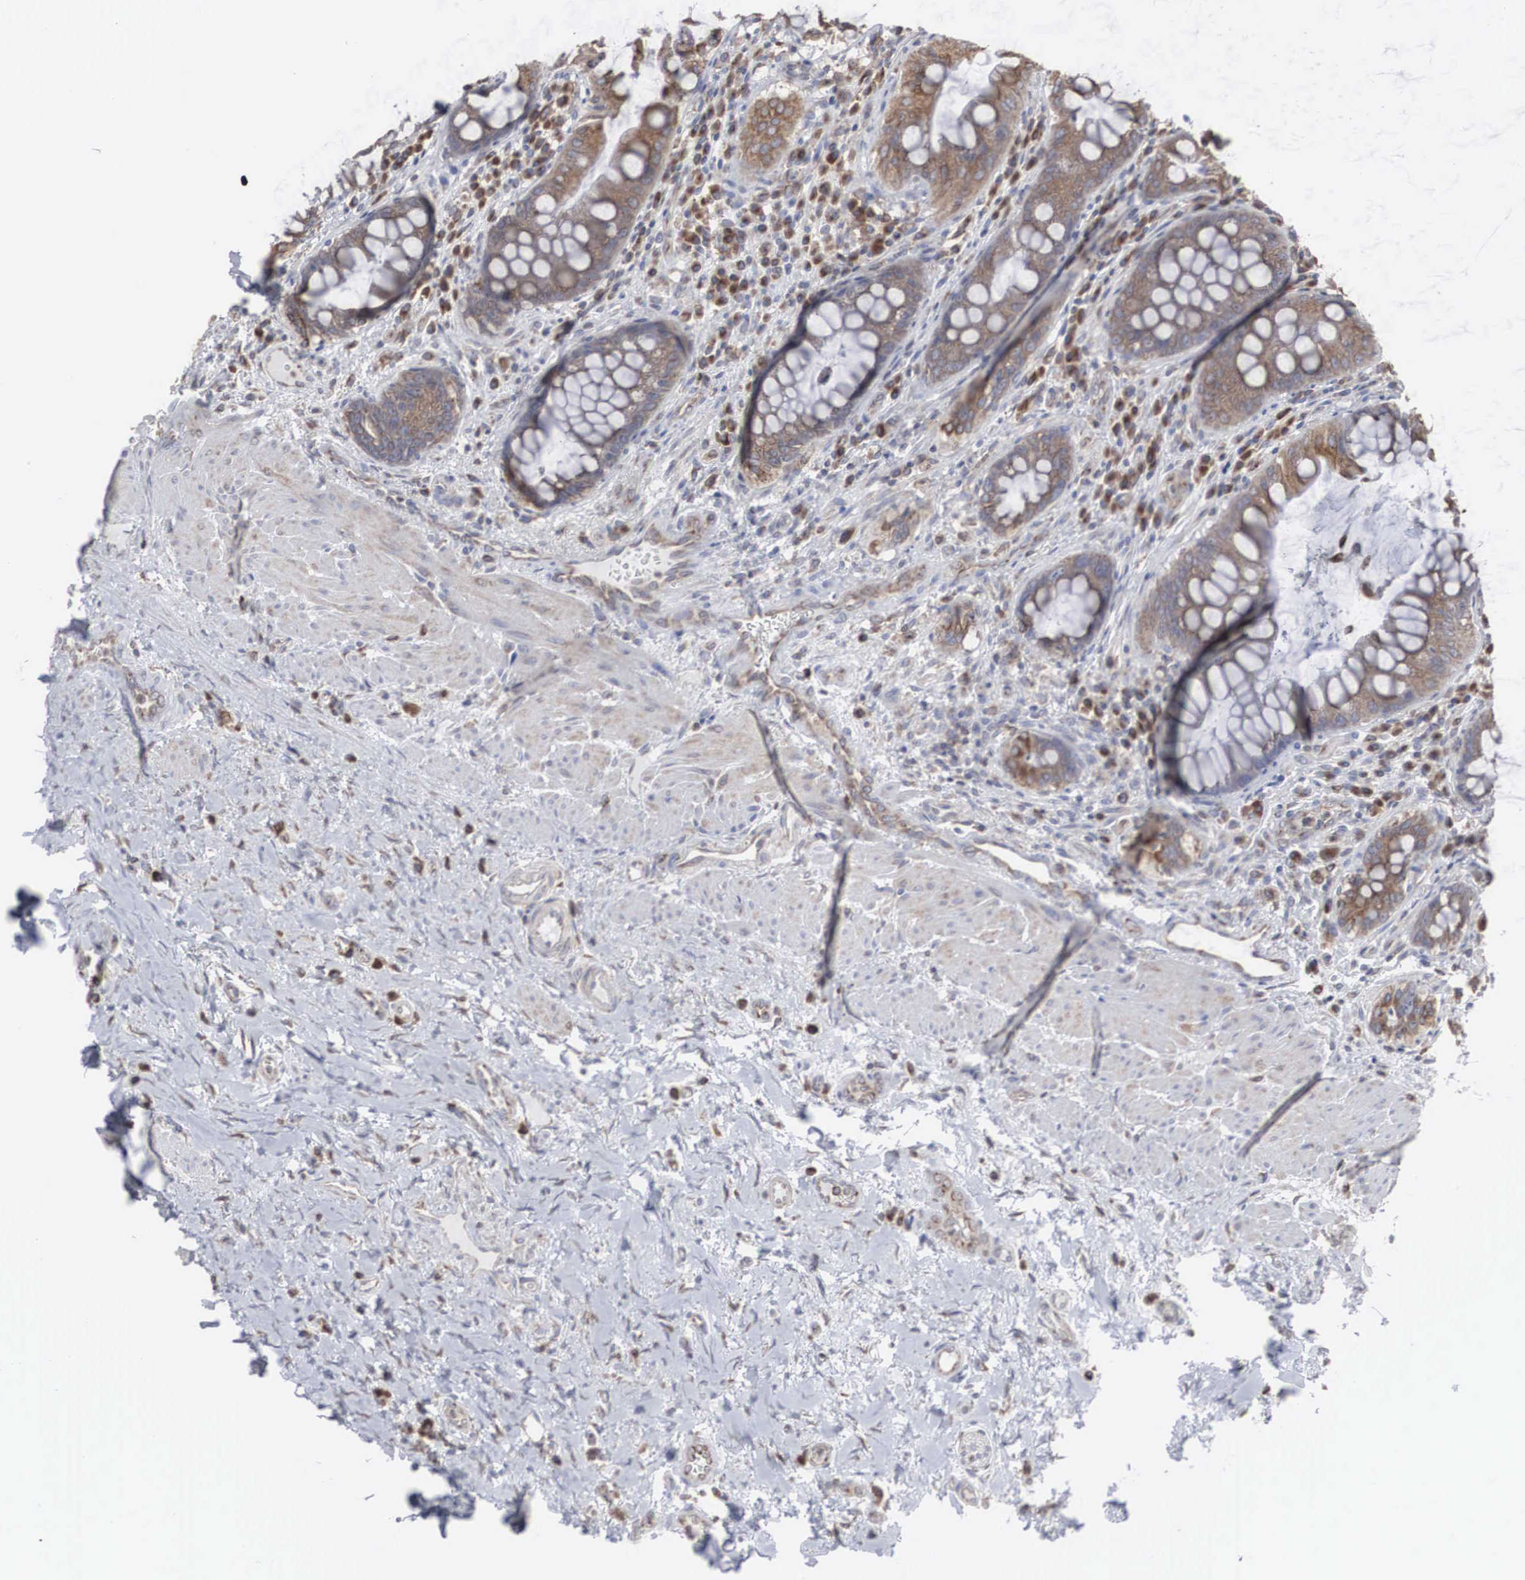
{"staining": {"intensity": "weak", "quantity": "25%-75%", "location": "cytoplasmic/membranous"}, "tissue": "rectum", "cell_type": "Glandular cells", "image_type": "normal", "snomed": [{"axis": "morphology", "description": "Normal tissue, NOS"}, {"axis": "topography", "description": "Rectum"}], "caption": "This is an image of IHC staining of normal rectum, which shows weak staining in the cytoplasmic/membranous of glandular cells.", "gene": "CTAGE15", "patient": {"sex": "female", "age": 75}}